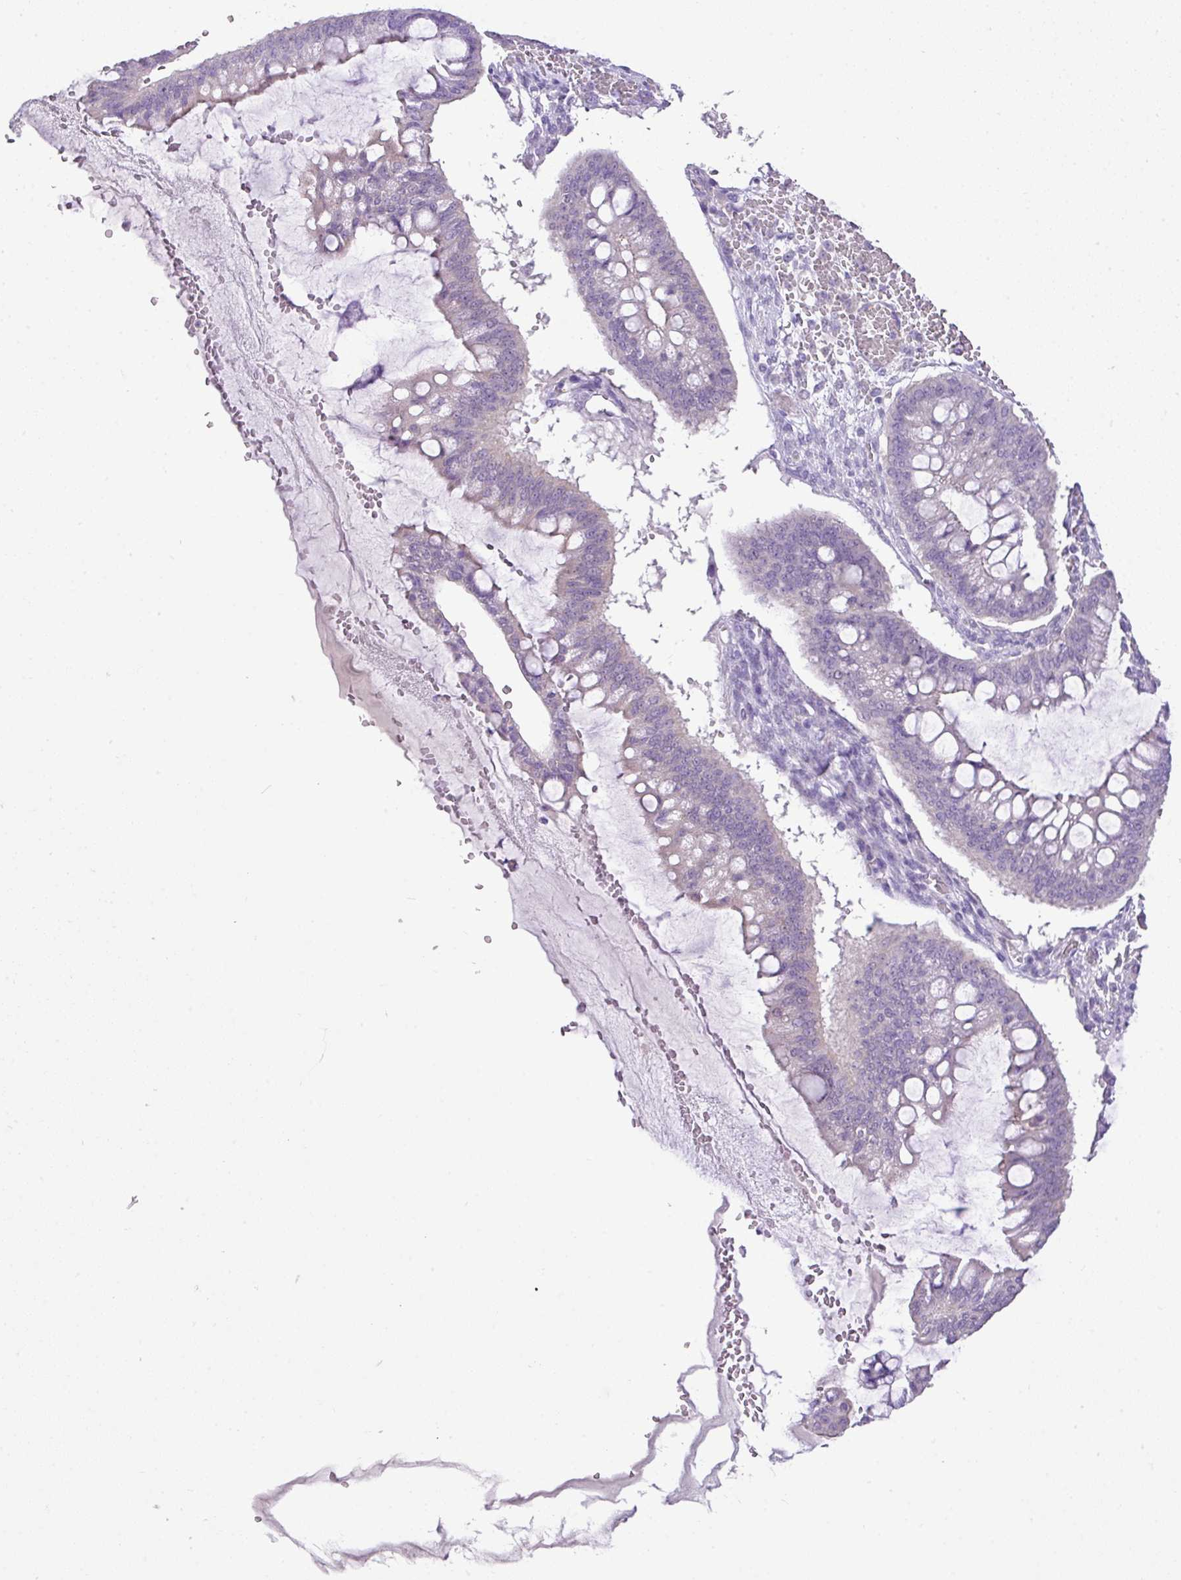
{"staining": {"intensity": "negative", "quantity": "none", "location": "none"}, "tissue": "ovarian cancer", "cell_type": "Tumor cells", "image_type": "cancer", "snomed": [{"axis": "morphology", "description": "Cystadenocarcinoma, mucinous, NOS"}, {"axis": "topography", "description": "Ovary"}], "caption": "Immunohistochemical staining of human ovarian cancer displays no significant expression in tumor cells.", "gene": "DIP2A", "patient": {"sex": "female", "age": 73}}